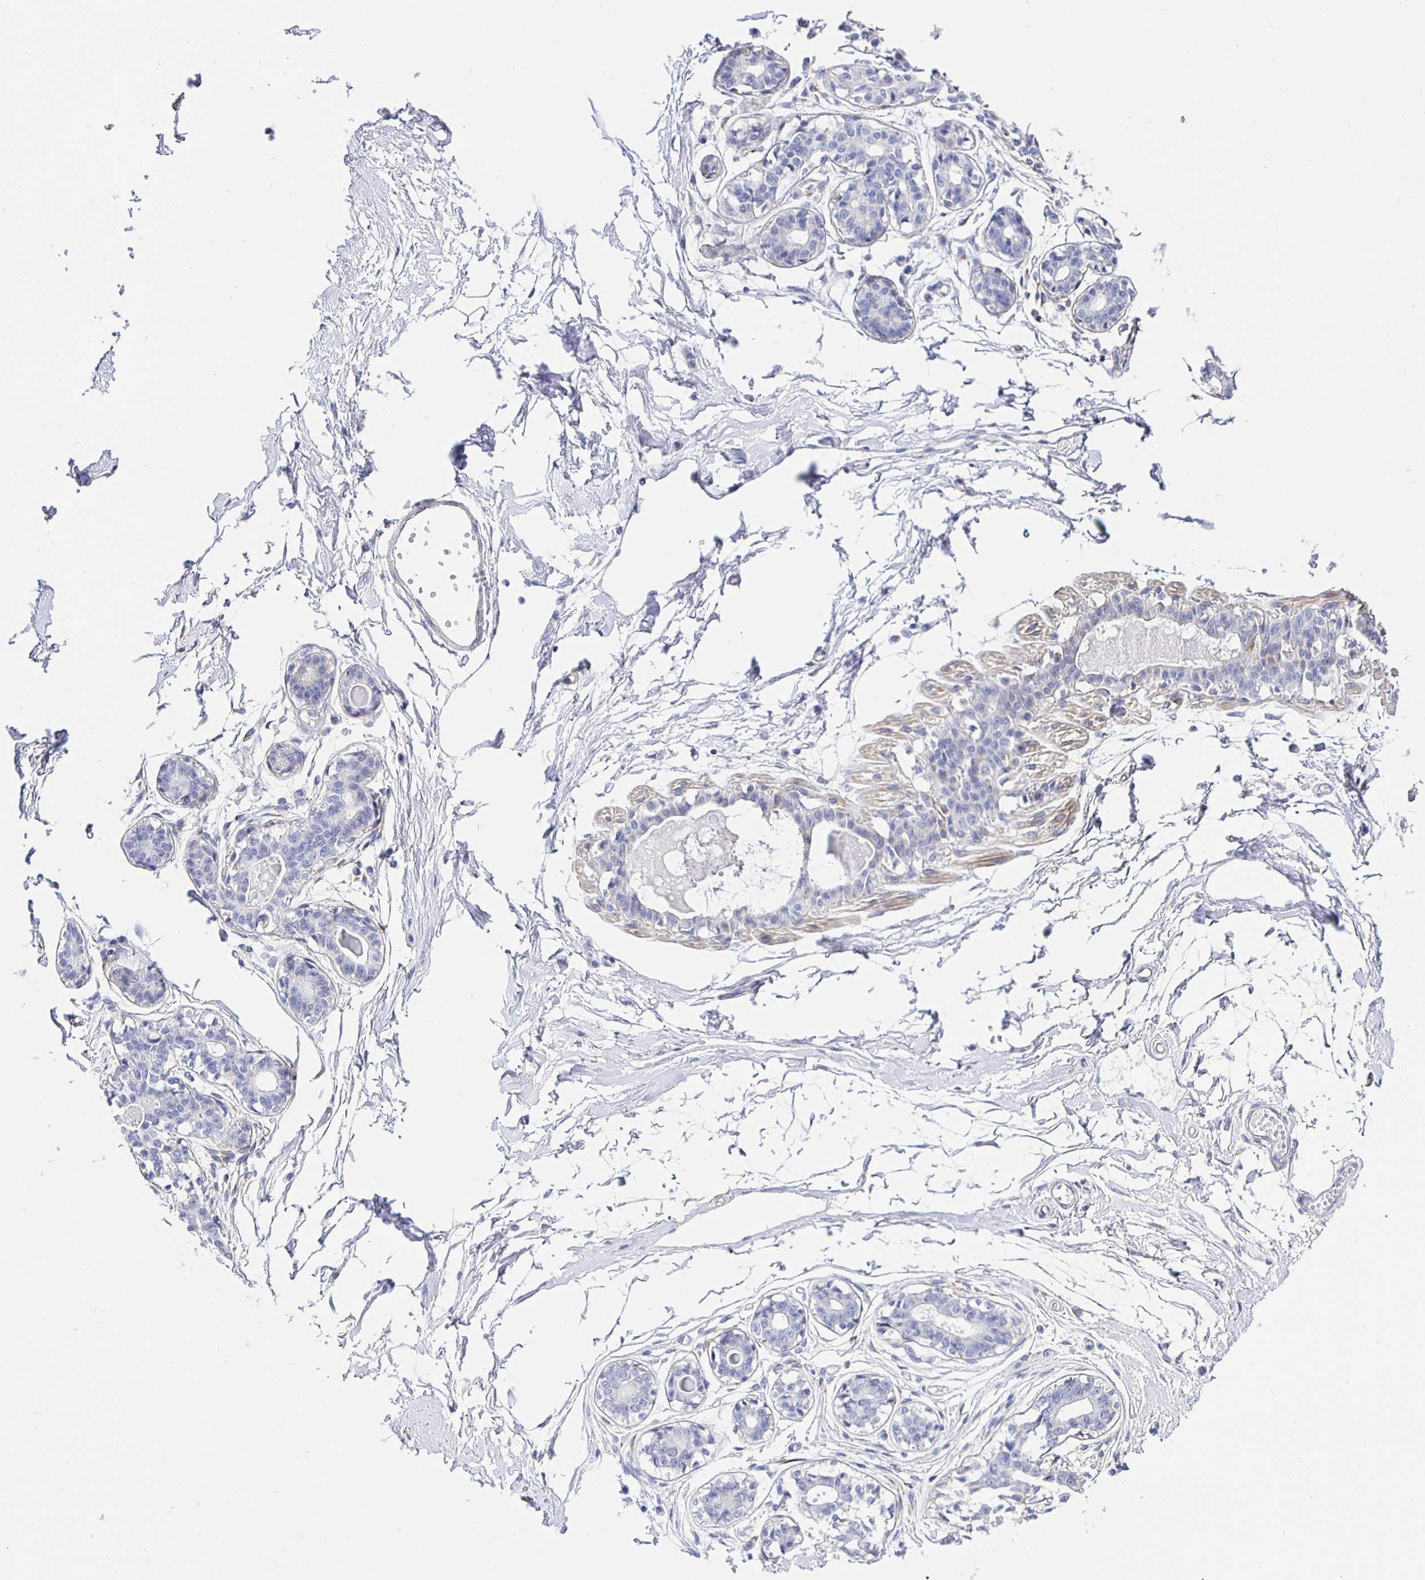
{"staining": {"intensity": "negative", "quantity": "none", "location": "none"}, "tissue": "breast", "cell_type": "Adipocytes", "image_type": "normal", "snomed": [{"axis": "morphology", "description": "Normal tissue, NOS"}, {"axis": "topography", "description": "Breast"}], "caption": "Photomicrograph shows no significant protein expression in adipocytes of benign breast.", "gene": "HSPA4L", "patient": {"sex": "female", "age": 45}}